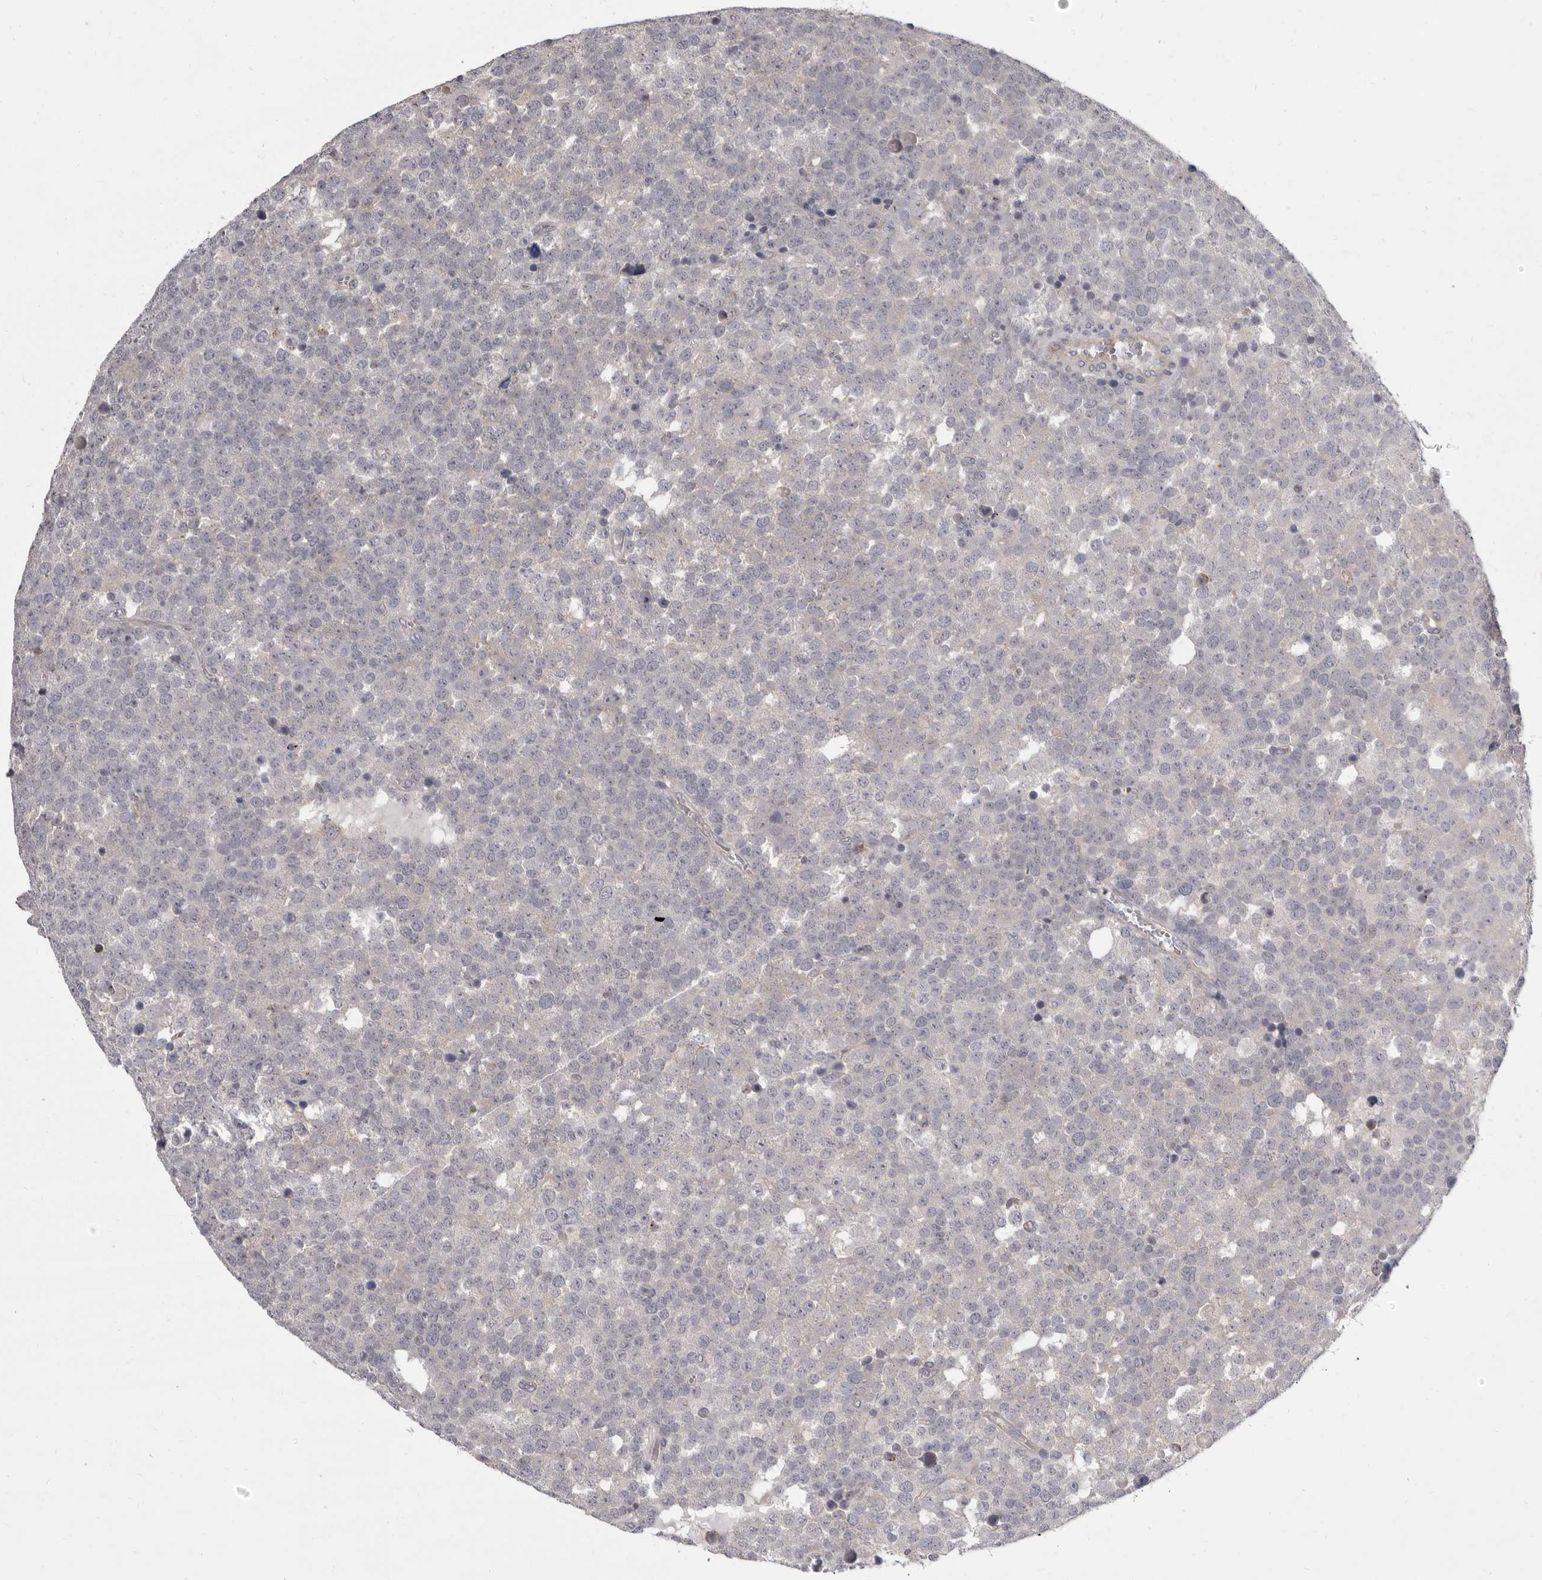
{"staining": {"intensity": "negative", "quantity": "none", "location": "none"}, "tissue": "testis cancer", "cell_type": "Tumor cells", "image_type": "cancer", "snomed": [{"axis": "morphology", "description": "Seminoma, NOS"}, {"axis": "topography", "description": "Testis"}], "caption": "A photomicrograph of human seminoma (testis) is negative for staining in tumor cells. The staining is performed using DAB brown chromogen with nuclei counter-stained in using hematoxylin.", "gene": "GSK3B", "patient": {"sex": "male", "age": 71}}